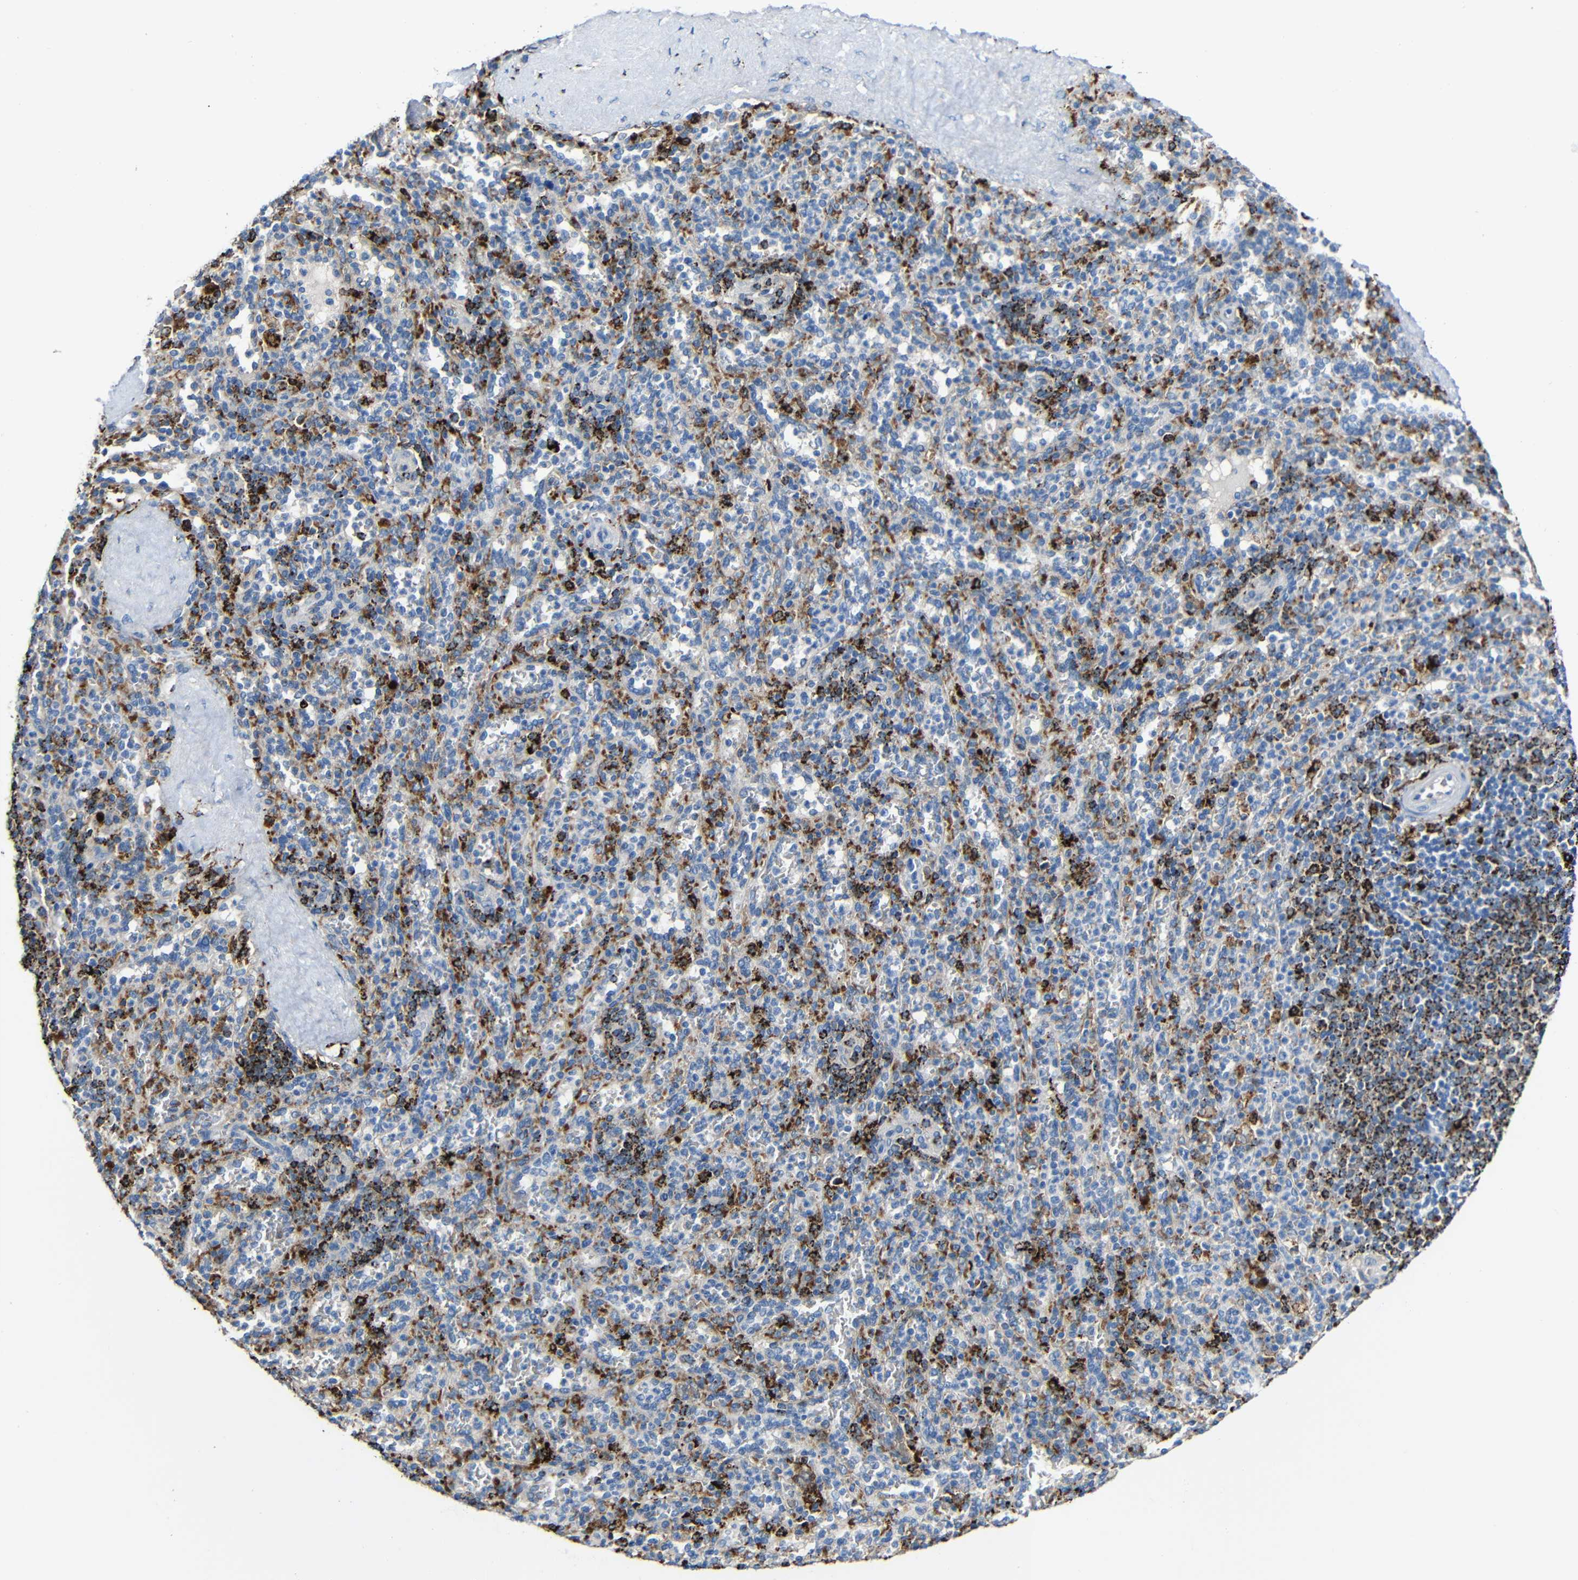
{"staining": {"intensity": "strong", "quantity": "<25%", "location": "cytoplasmic/membranous"}, "tissue": "spleen", "cell_type": "Cells in red pulp", "image_type": "normal", "snomed": [{"axis": "morphology", "description": "Normal tissue, NOS"}, {"axis": "topography", "description": "Spleen"}], "caption": "The photomicrograph demonstrates immunohistochemical staining of normal spleen. There is strong cytoplasmic/membranous positivity is seen in approximately <25% of cells in red pulp. (Stains: DAB (3,3'-diaminobenzidine) in brown, nuclei in blue, Microscopy: brightfield microscopy at high magnification).", "gene": "HLA", "patient": {"sex": "male", "age": 36}}